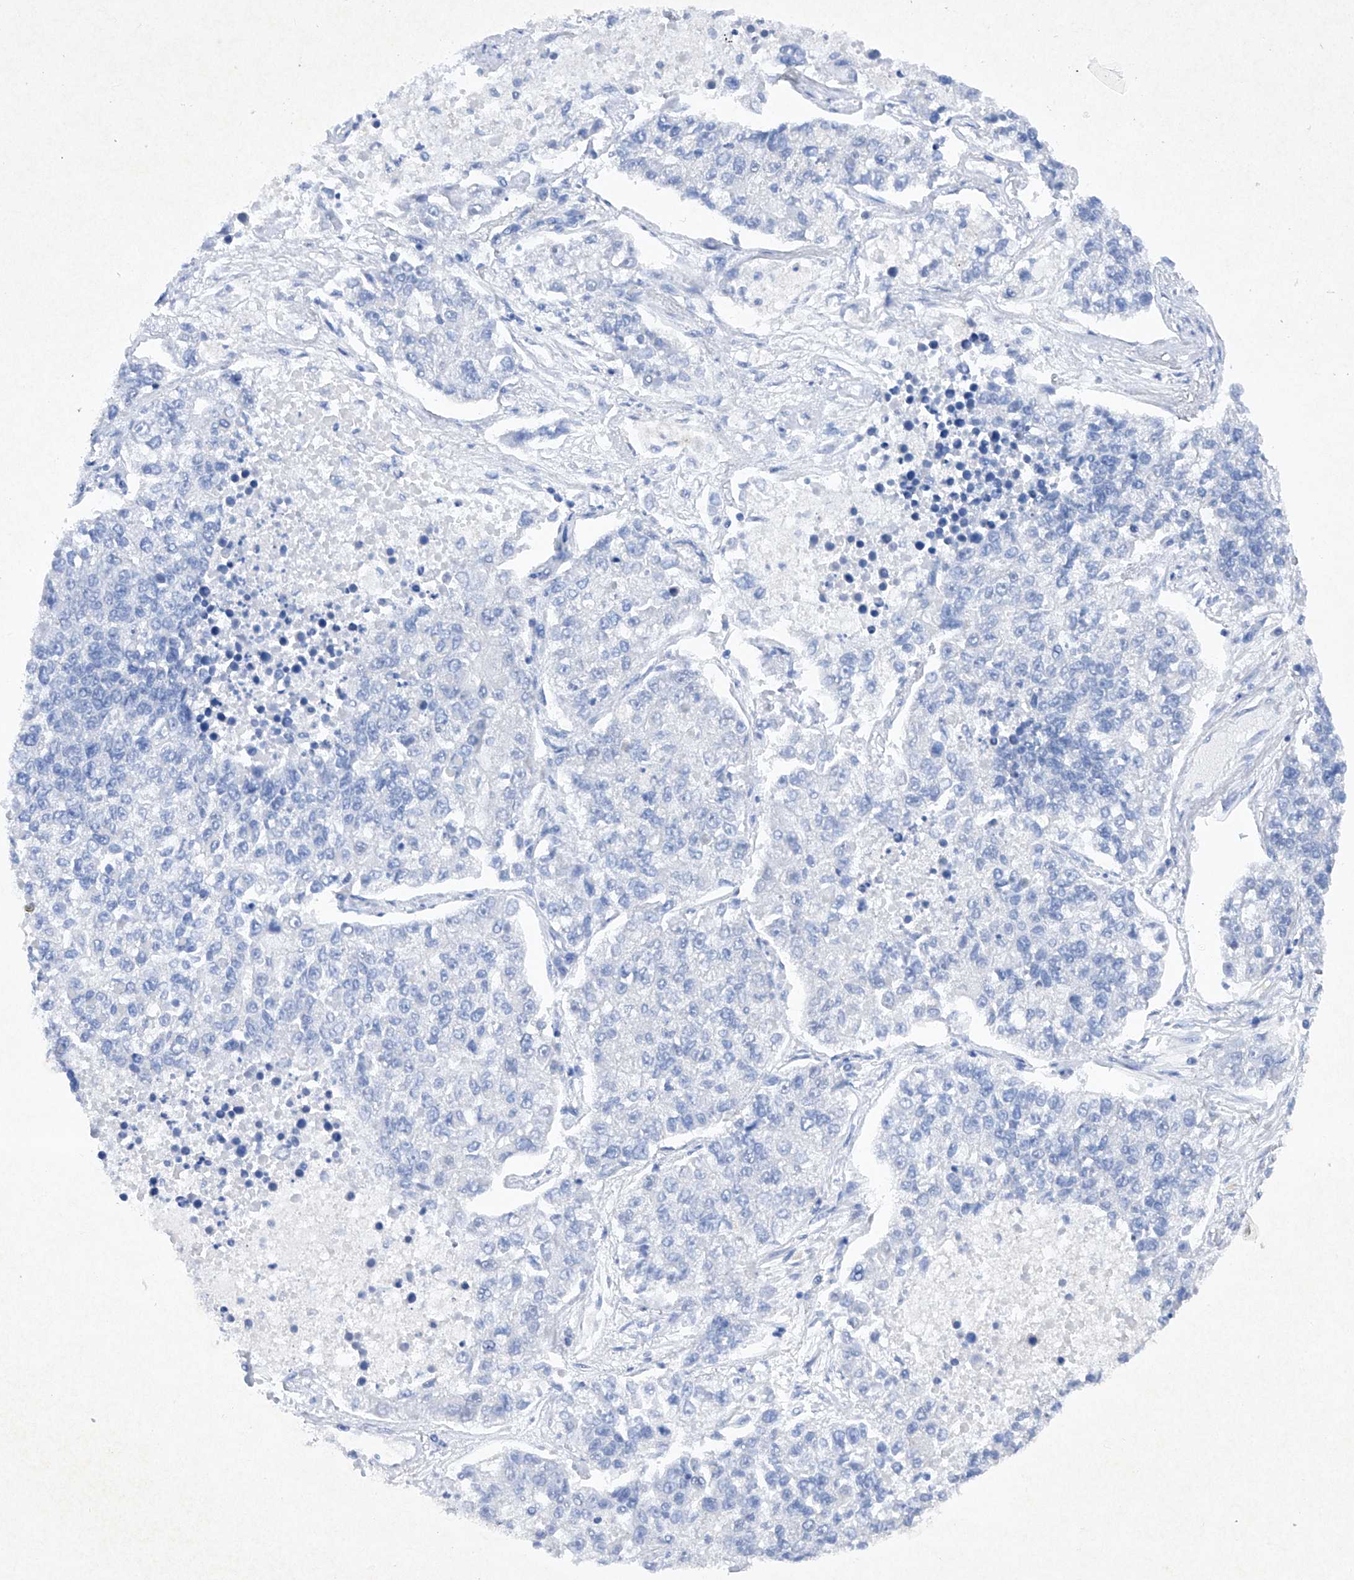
{"staining": {"intensity": "negative", "quantity": "none", "location": "none"}, "tissue": "lung cancer", "cell_type": "Tumor cells", "image_type": "cancer", "snomed": [{"axis": "morphology", "description": "Adenocarcinoma, NOS"}, {"axis": "topography", "description": "Lung"}], "caption": "This is a photomicrograph of immunohistochemistry (IHC) staining of adenocarcinoma (lung), which shows no expression in tumor cells. (DAB immunohistochemistry, high magnification).", "gene": "BARX2", "patient": {"sex": "male", "age": 49}}